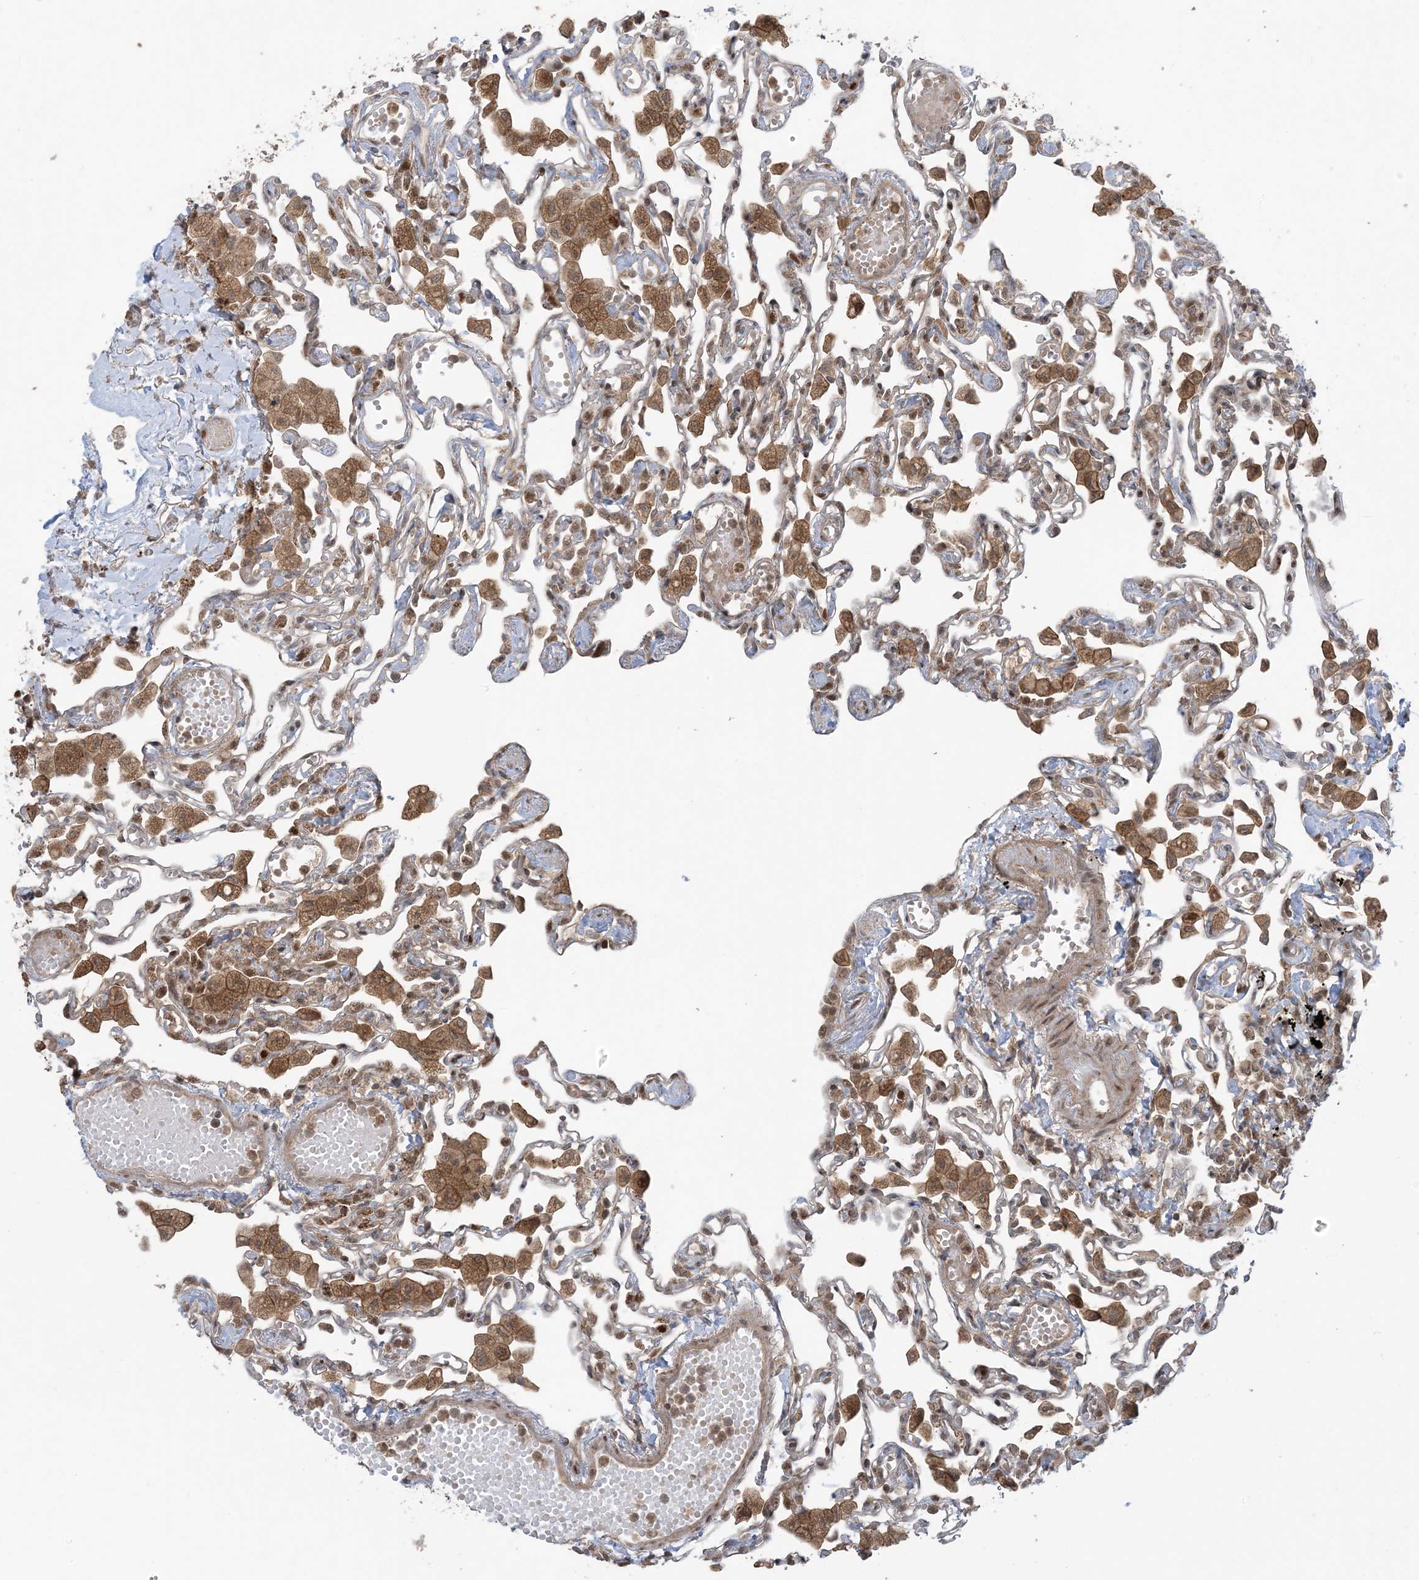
{"staining": {"intensity": "weak", "quantity": "25%-75%", "location": "cytoplasmic/membranous,nuclear"}, "tissue": "lung", "cell_type": "Alveolar cells", "image_type": "normal", "snomed": [{"axis": "morphology", "description": "Normal tissue, NOS"}, {"axis": "topography", "description": "Bronchus"}, {"axis": "topography", "description": "Lung"}], "caption": "Weak cytoplasmic/membranous,nuclear protein expression is seen in about 25%-75% of alveolar cells in lung. (DAB IHC with brightfield microscopy, high magnification).", "gene": "PHLDB2", "patient": {"sex": "female", "age": 49}}